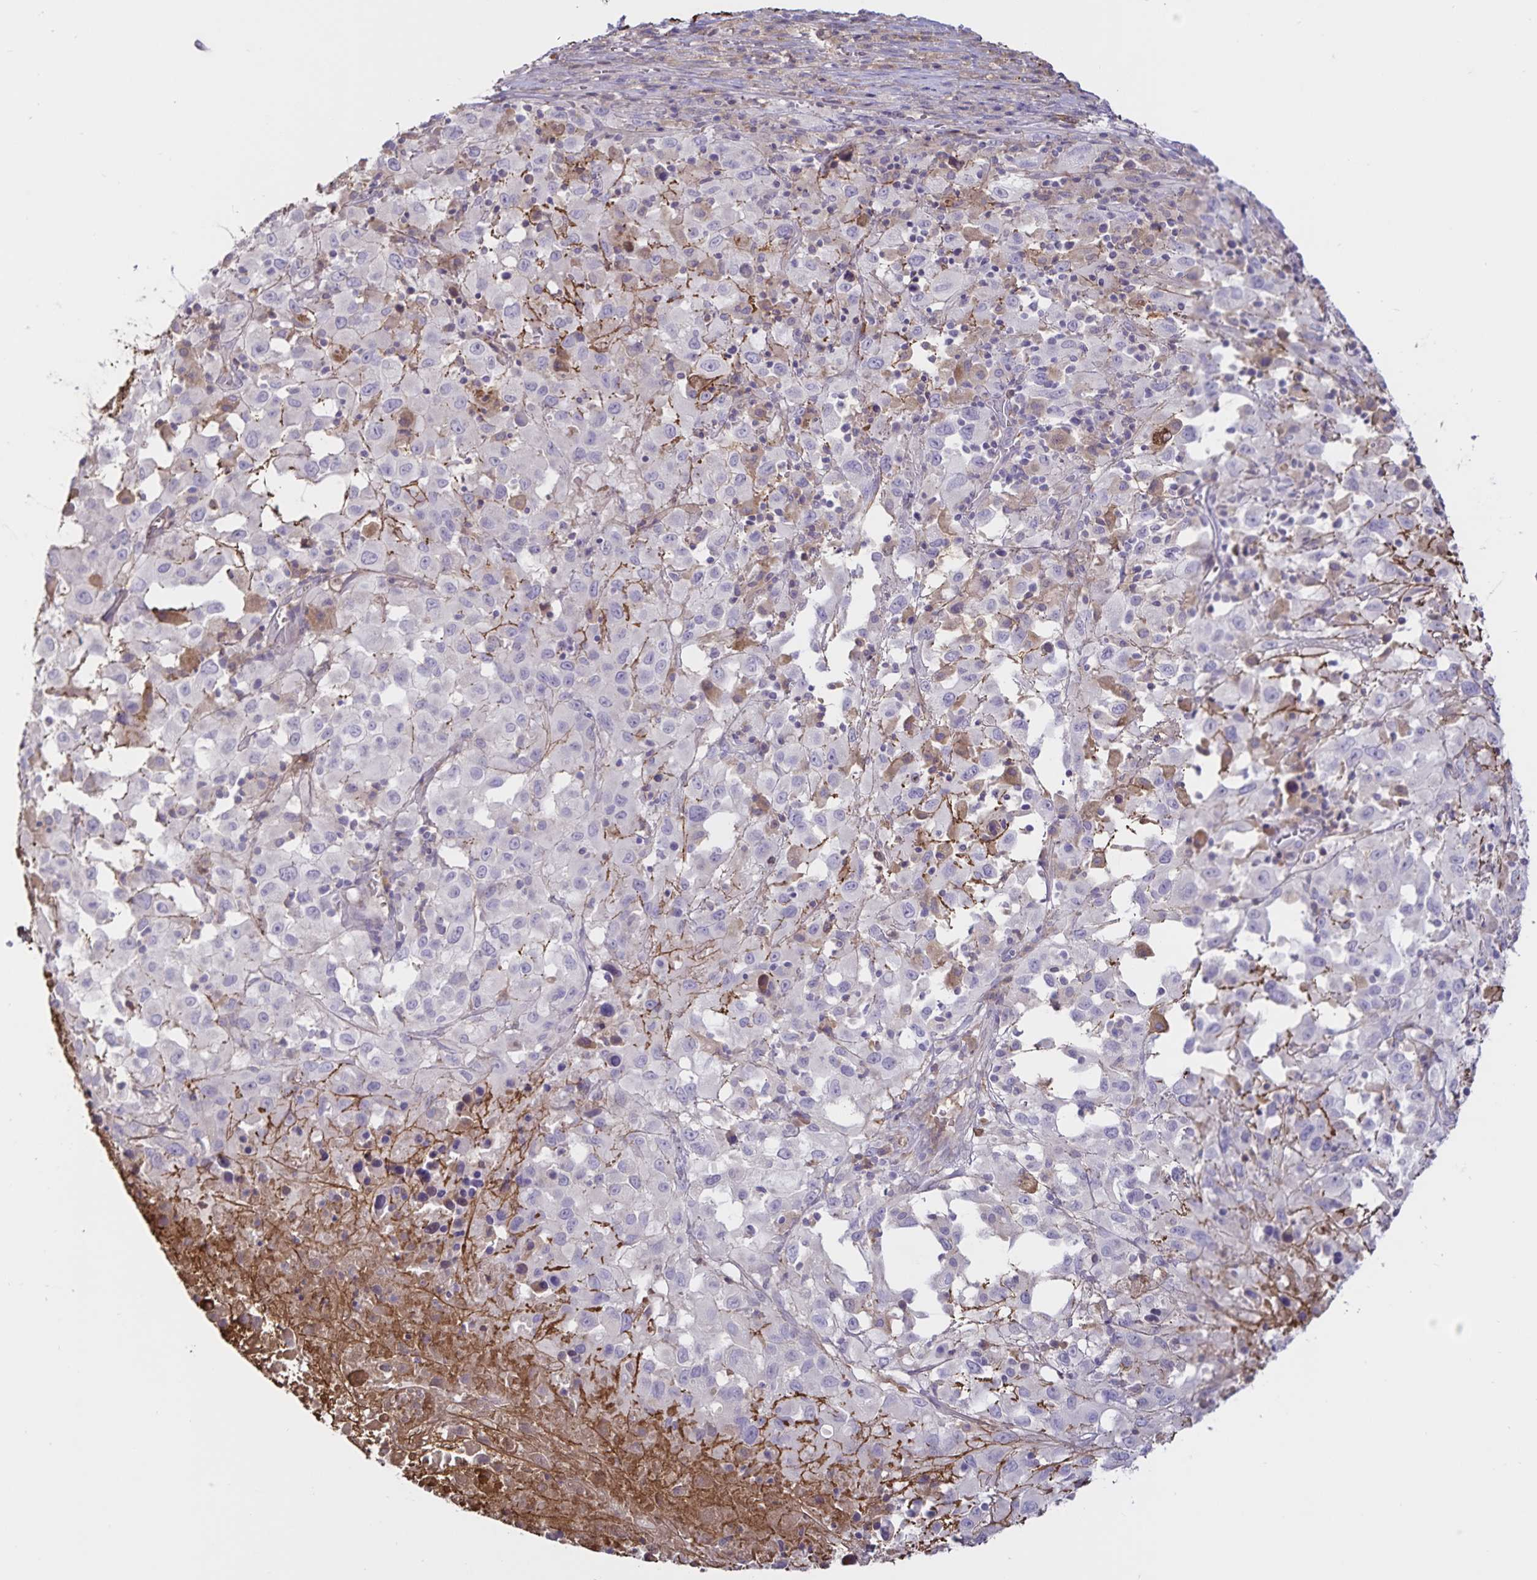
{"staining": {"intensity": "negative", "quantity": "none", "location": "none"}, "tissue": "melanoma", "cell_type": "Tumor cells", "image_type": "cancer", "snomed": [{"axis": "morphology", "description": "Malignant melanoma, Metastatic site"}, {"axis": "topography", "description": "Soft tissue"}], "caption": "Image shows no protein staining in tumor cells of malignant melanoma (metastatic site) tissue.", "gene": "FGG", "patient": {"sex": "male", "age": 50}}